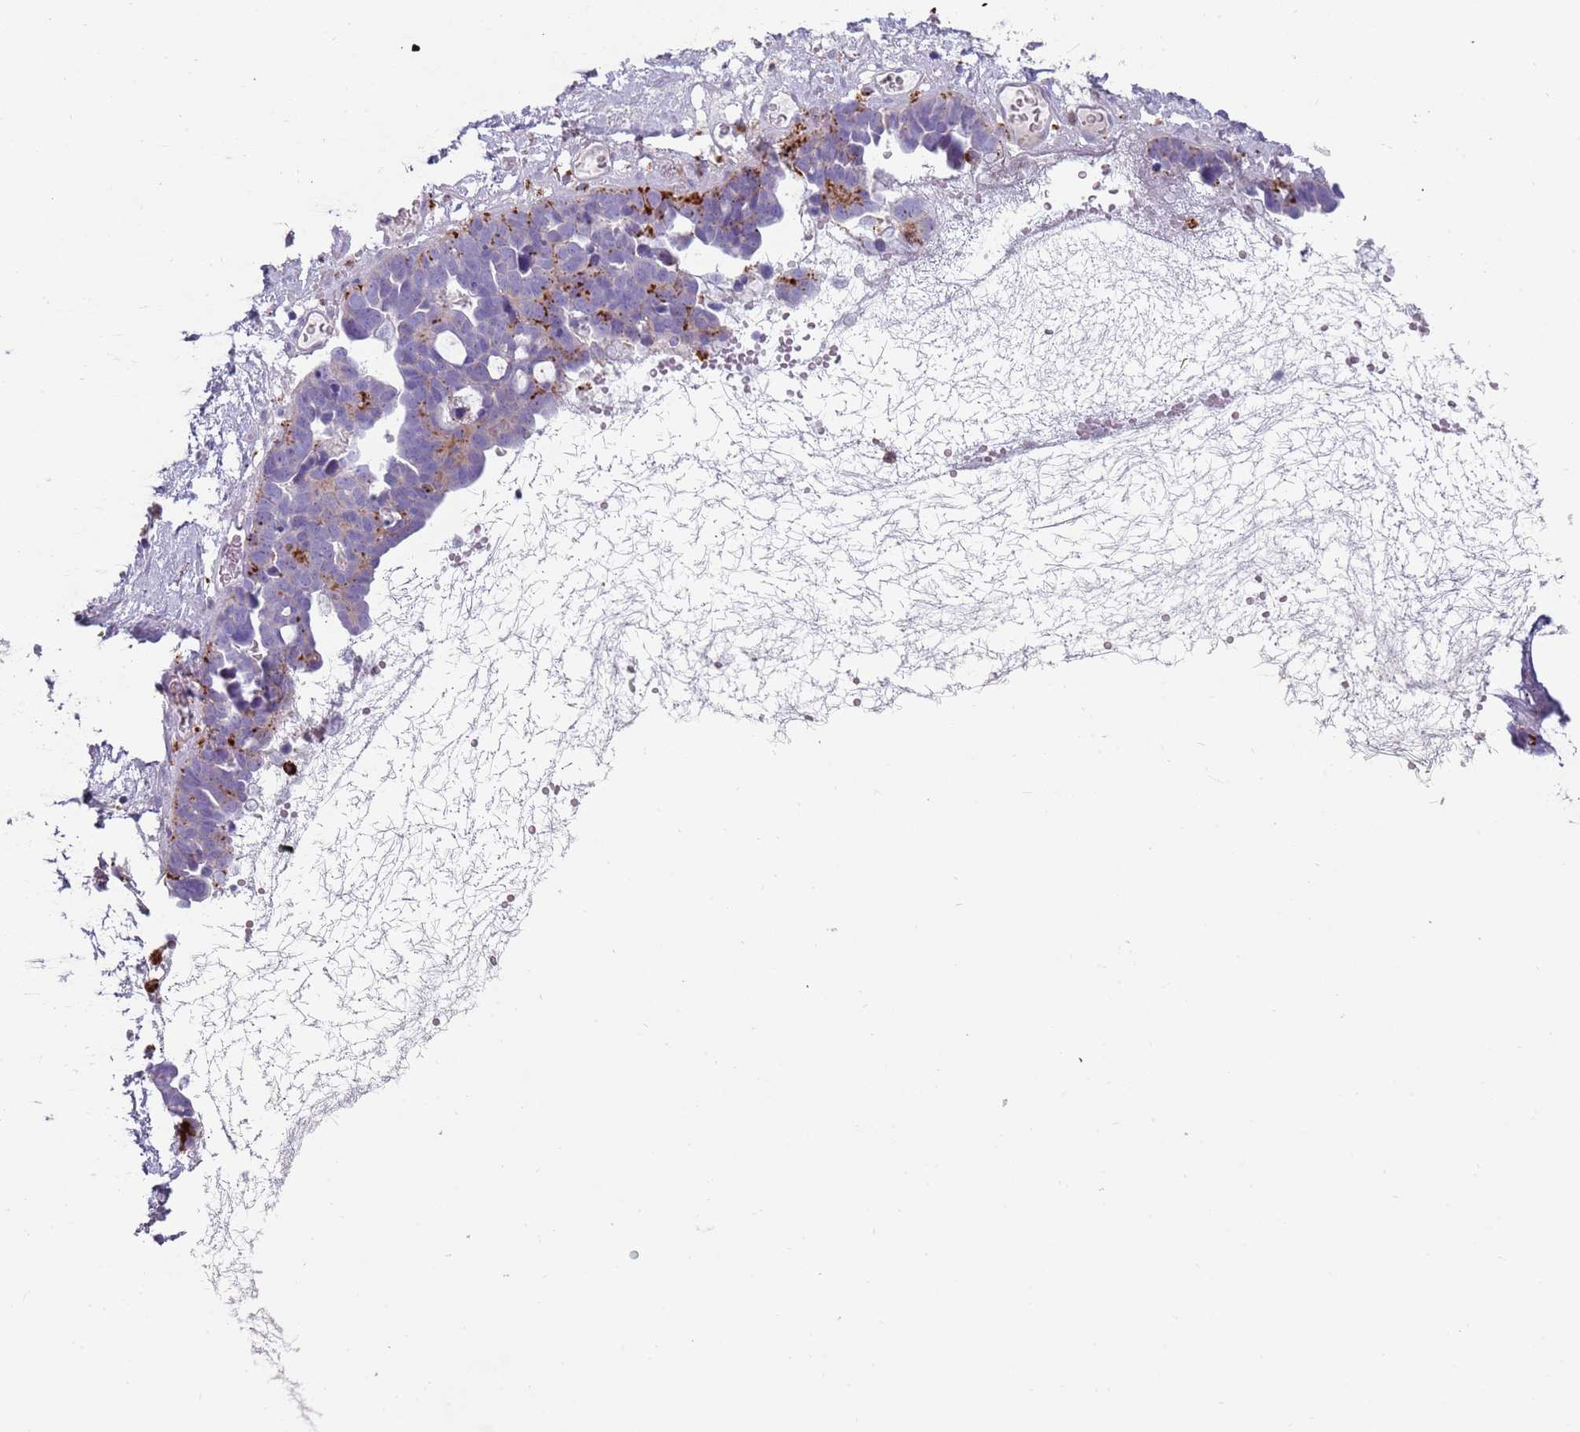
{"staining": {"intensity": "negative", "quantity": "none", "location": "none"}, "tissue": "ovarian cancer", "cell_type": "Tumor cells", "image_type": "cancer", "snomed": [{"axis": "morphology", "description": "Cystadenocarcinoma, serous, NOS"}, {"axis": "topography", "description": "Ovary"}], "caption": "High power microscopy micrograph of an immunohistochemistry (IHC) micrograph of ovarian serous cystadenocarcinoma, revealing no significant staining in tumor cells.", "gene": "NWD2", "patient": {"sex": "female", "age": 54}}